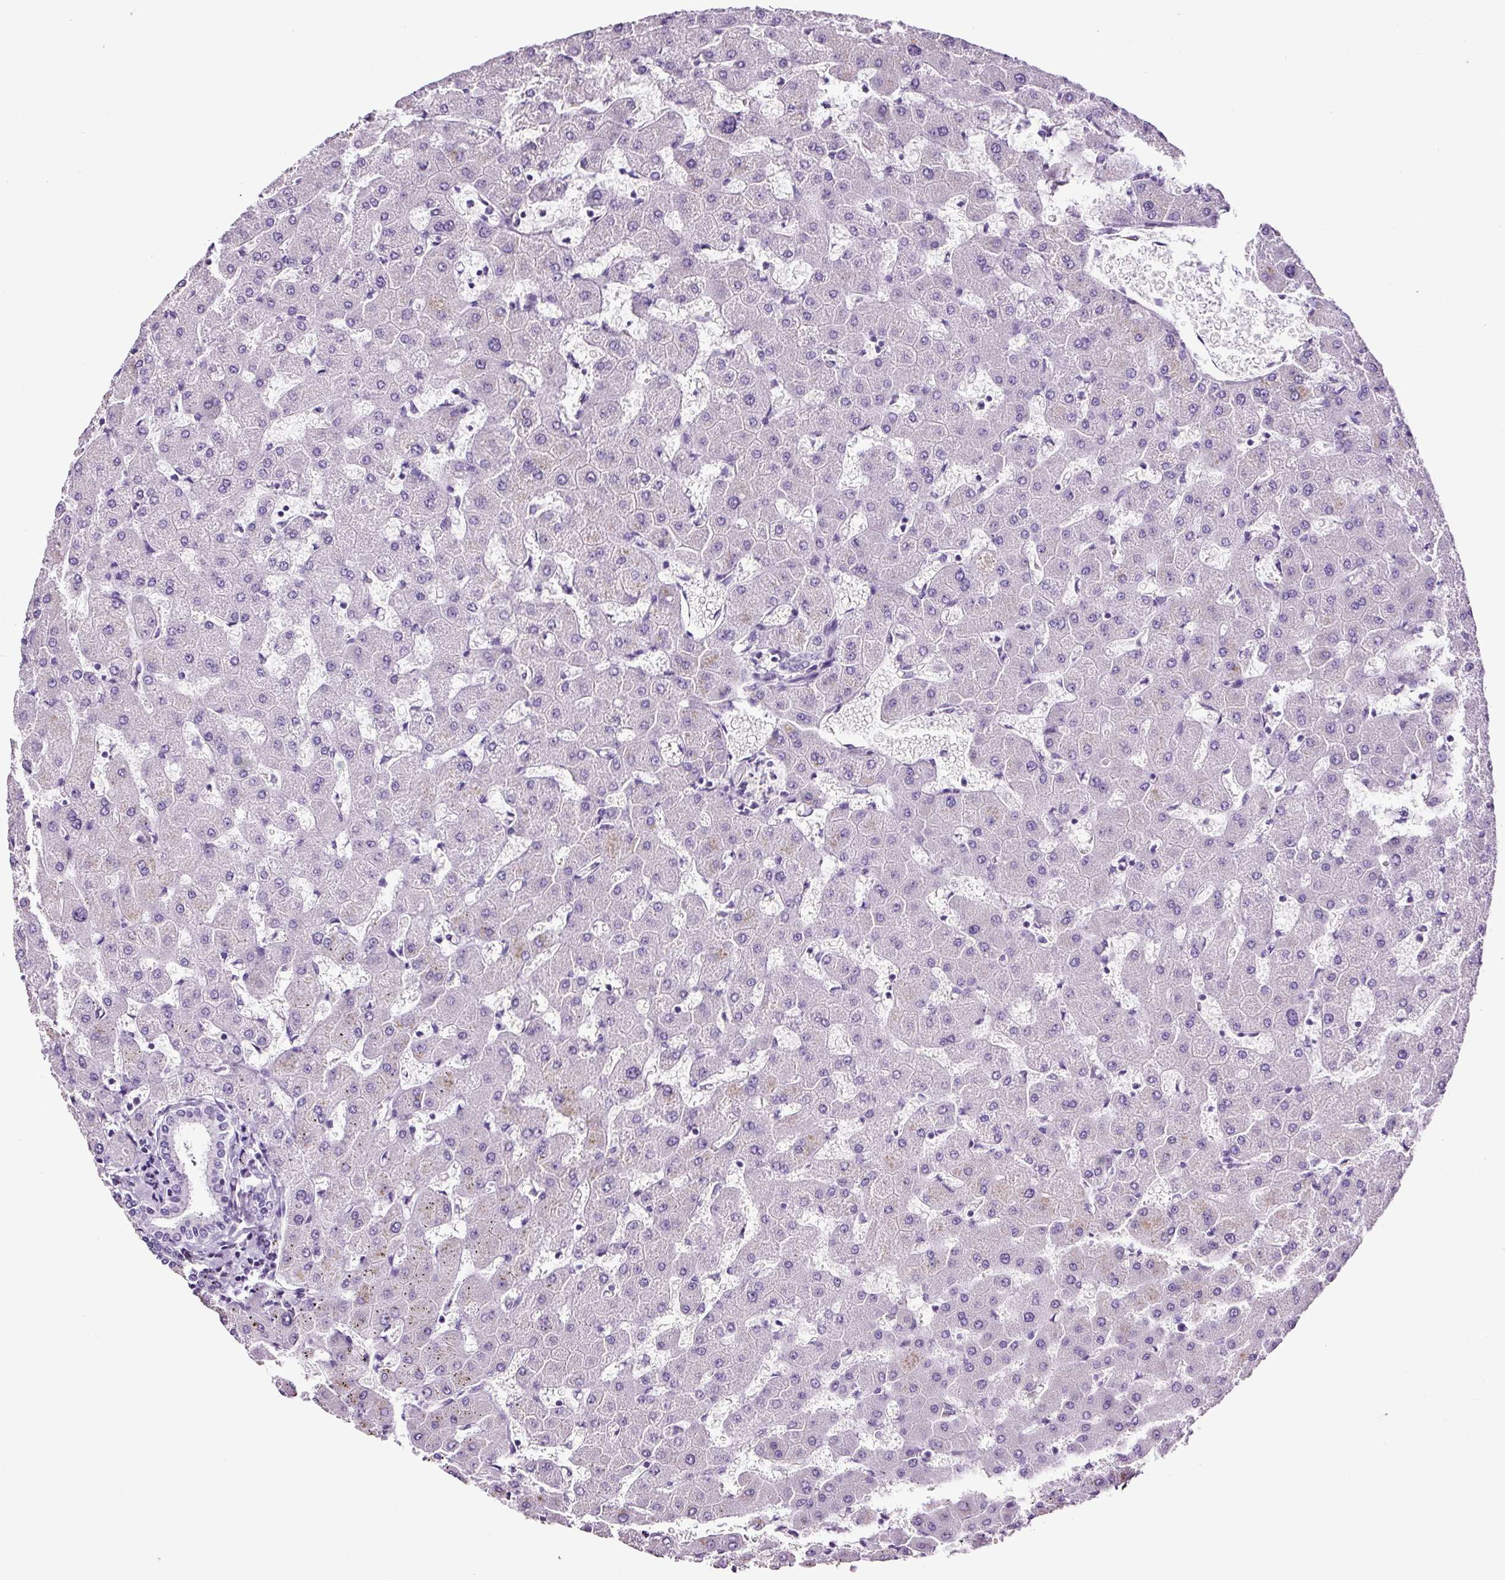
{"staining": {"intensity": "negative", "quantity": "none", "location": "none"}, "tissue": "liver", "cell_type": "Cholangiocytes", "image_type": "normal", "snomed": [{"axis": "morphology", "description": "Normal tissue, NOS"}, {"axis": "topography", "description": "Liver"}], "caption": "This photomicrograph is of normal liver stained with immunohistochemistry to label a protein in brown with the nuclei are counter-stained blue. There is no staining in cholangiocytes.", "gene": "SP8", "patient": {"sex": "female", "age": 63}}